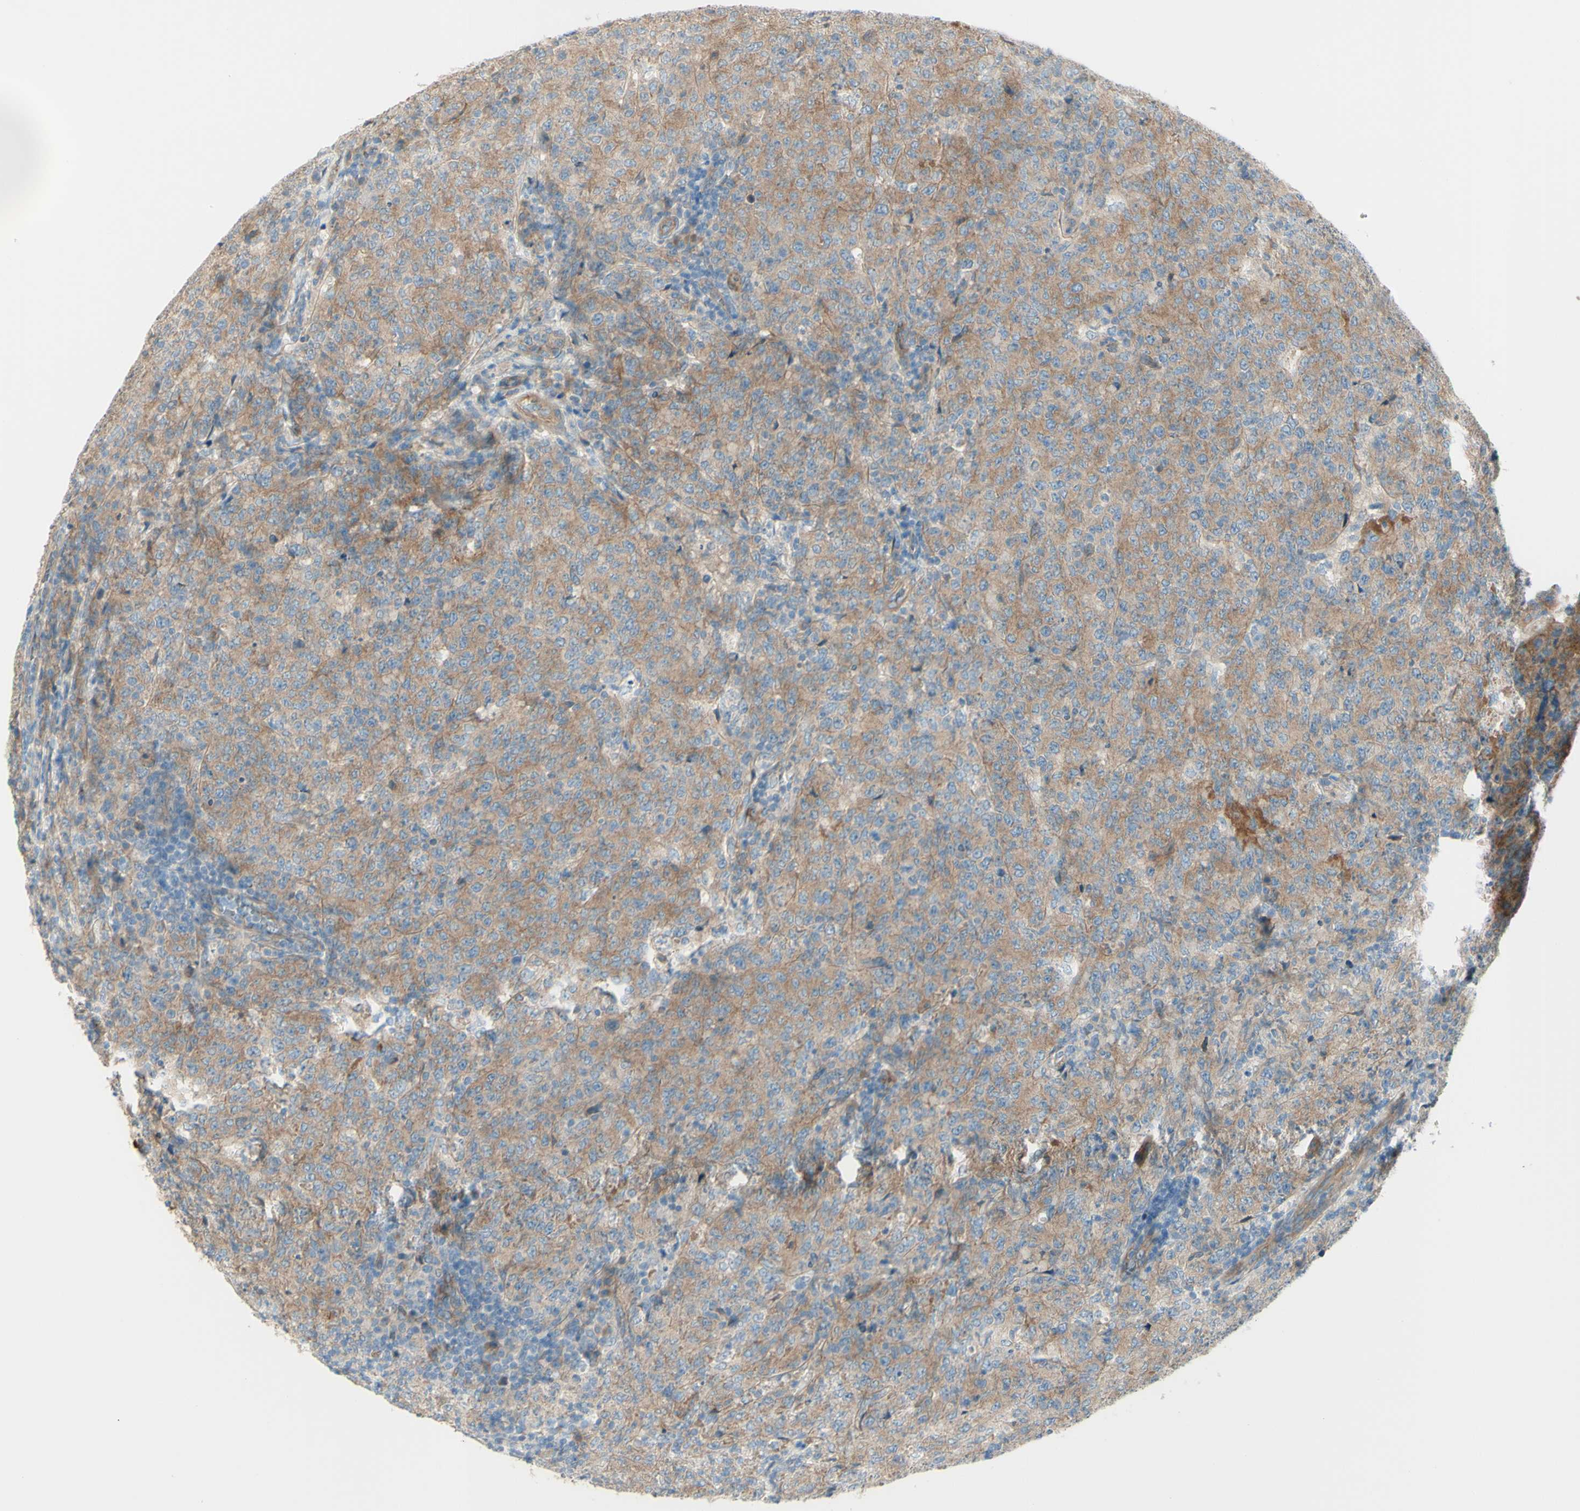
{"staining": {"intensity": "weak", "quantity": ">75%", "location": "cytoplasmic/membranous"}, "tissue": "lymphoma", "cell_type": "Tumor cells", "image_type": "cancer", "snomed": [{"axis": "morphology", "description": "Malignant lymphoma, non-Hodgkin's type, High grade"}, {"axis": "topography", "description": "Tonsil"}], "caption": "Human high-grade malignant lymphoma, non-Hodgkin's type stained for a protein (brown) shows weak cytoplasmic/membranous positive positivity in about >75% of tumor cells.", "gene": "PCDHGA2", "patient": {"sex": "female", "age": 36}}